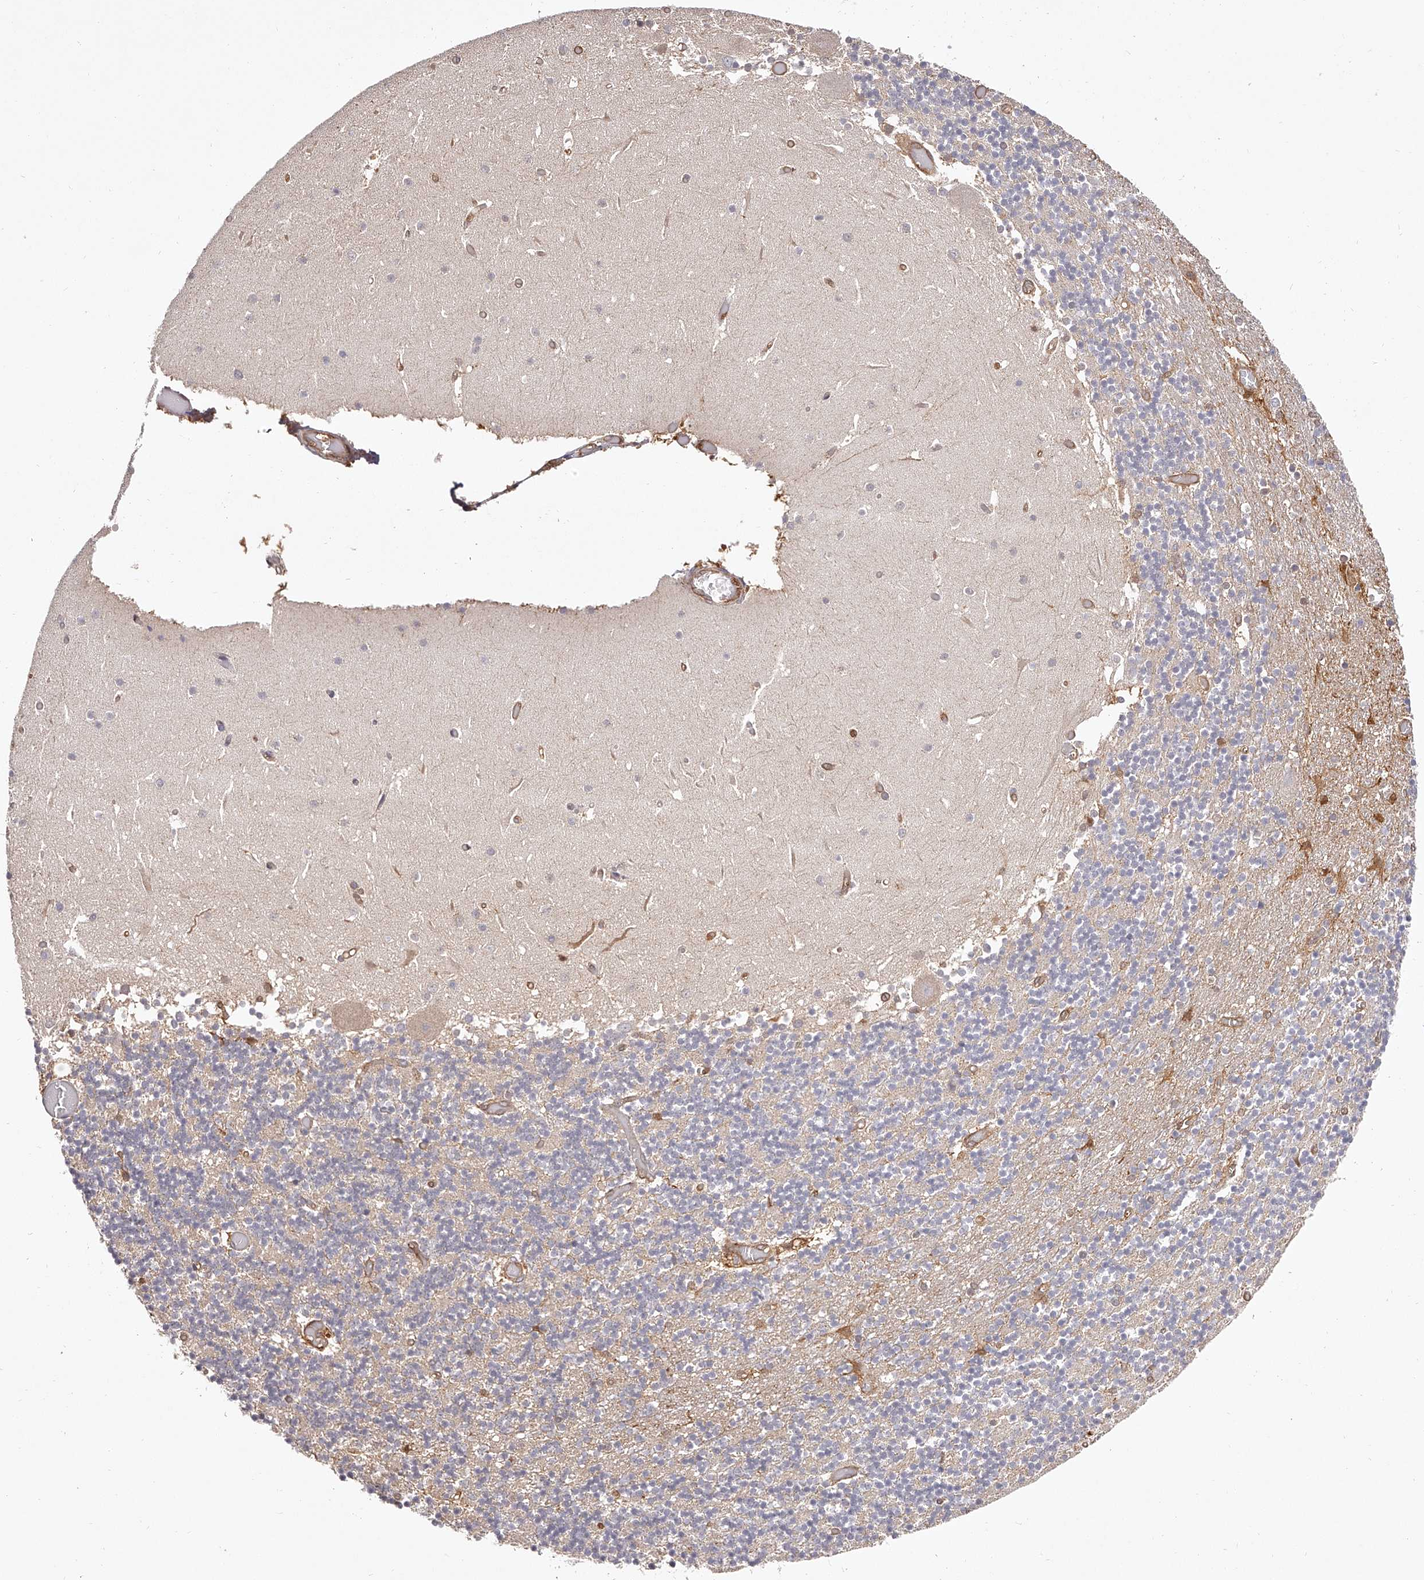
{"staining": {"intensity": "negative", "quantity": "none", "location": "none"}, "tissue": "cerebellum", "cell_type": "Cells in granular layer", "image_type": "normal", "snomed": [{"axis": "morphology", "description": "Normal tissue, NOS"}, {"axis": "topography", "description": "Cerebellum"}], "caption": "The immunohistochemistry (IHC) image has no significant staining in cells in granular layer of cerebellum.", "gene": "LAP3", "patient": {"sex": "female", "age": 28}}